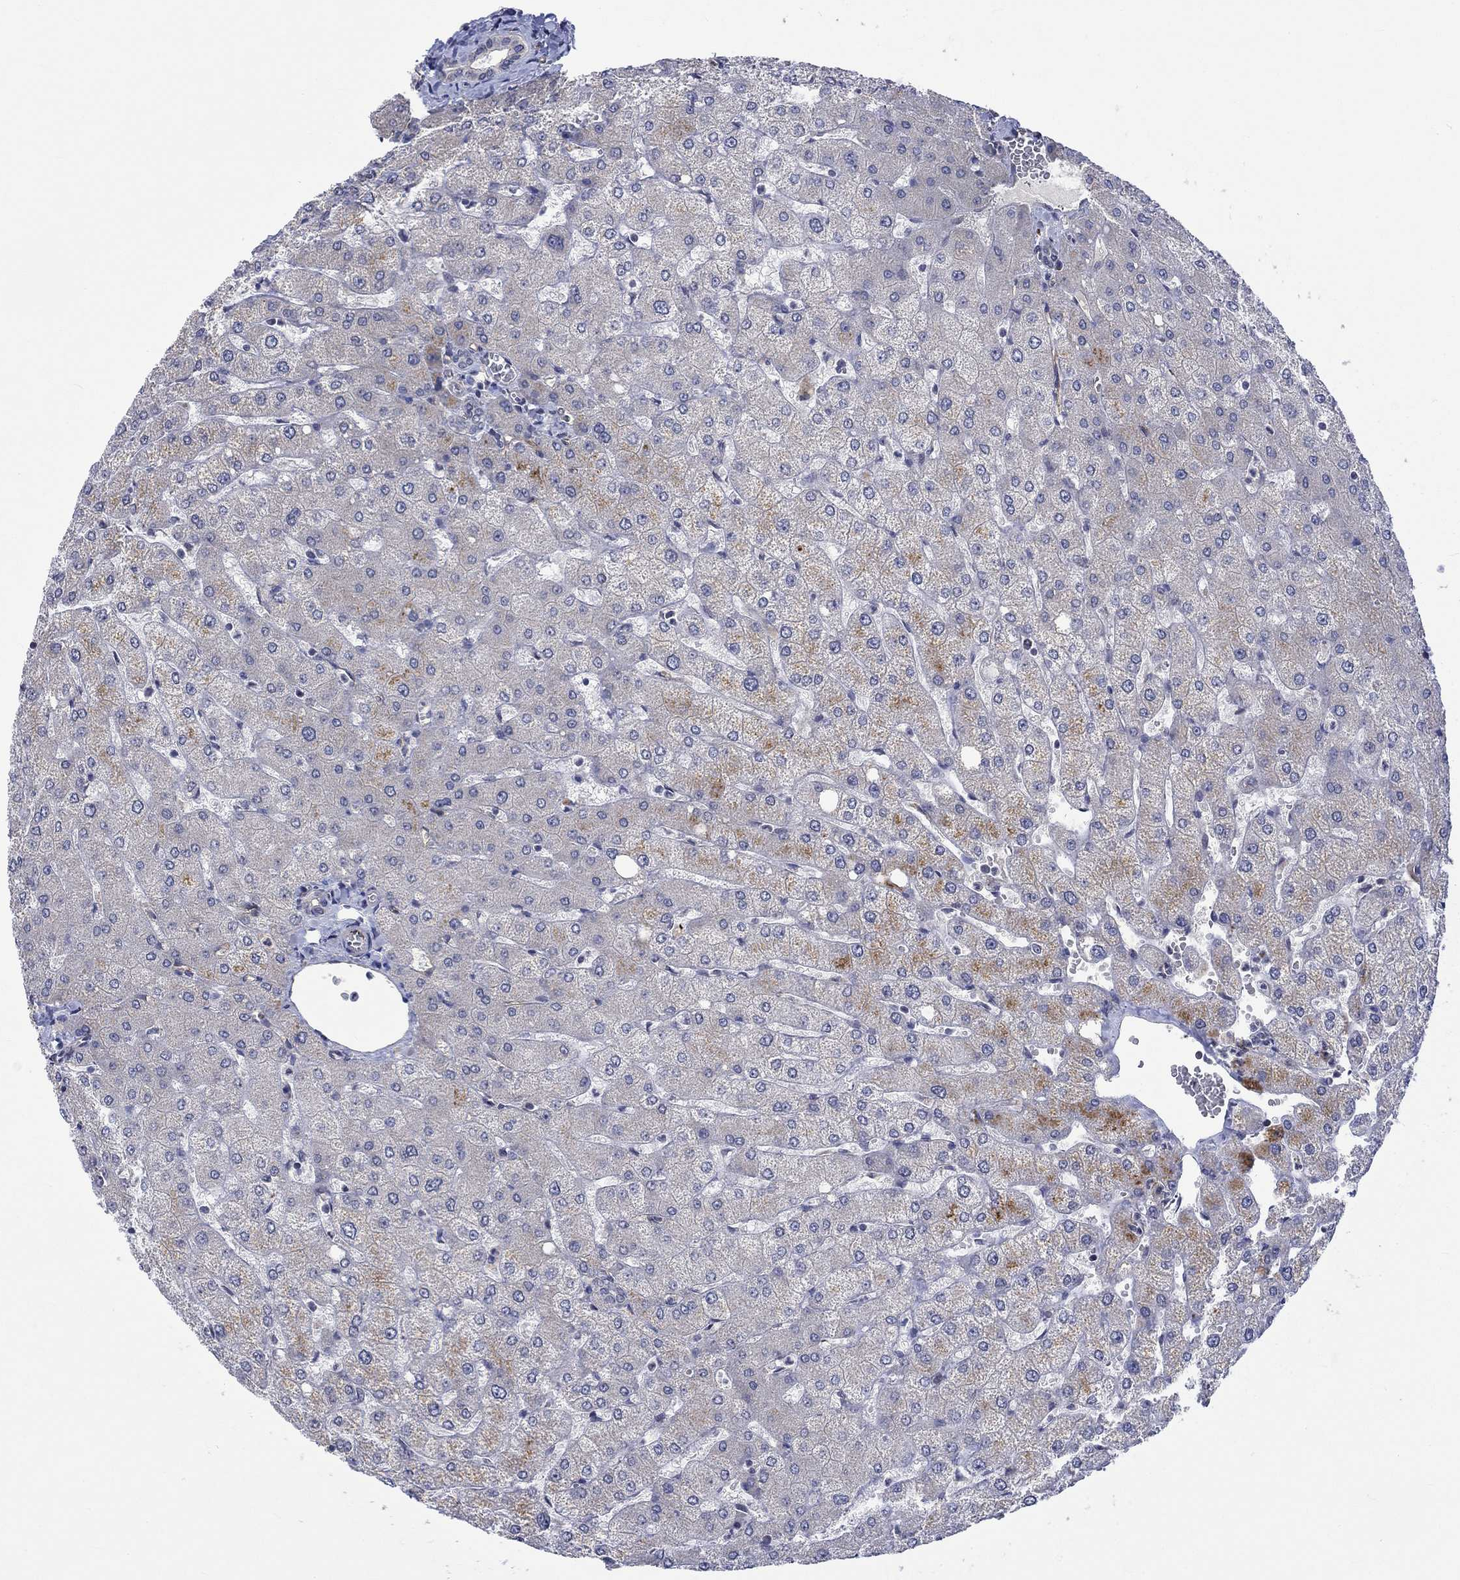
{"staining": {"intensity": "negative", "quantity": "none", "location": "none"}, "tissue": "liver", "cell_type": "Cholangiocytes", "image_type": "normal", "snomed": [{"axis": "morphology", "description": "Normal tissue, NOS"}, {"axis": "topography", "description": "Liver"}], "caption": "Human liver stained for a protein using immunohistochemistry demonstrates no positivity in cholangiocytes.", "gene": "GJA5", "patient": {"sex": "female", "age": 54}}